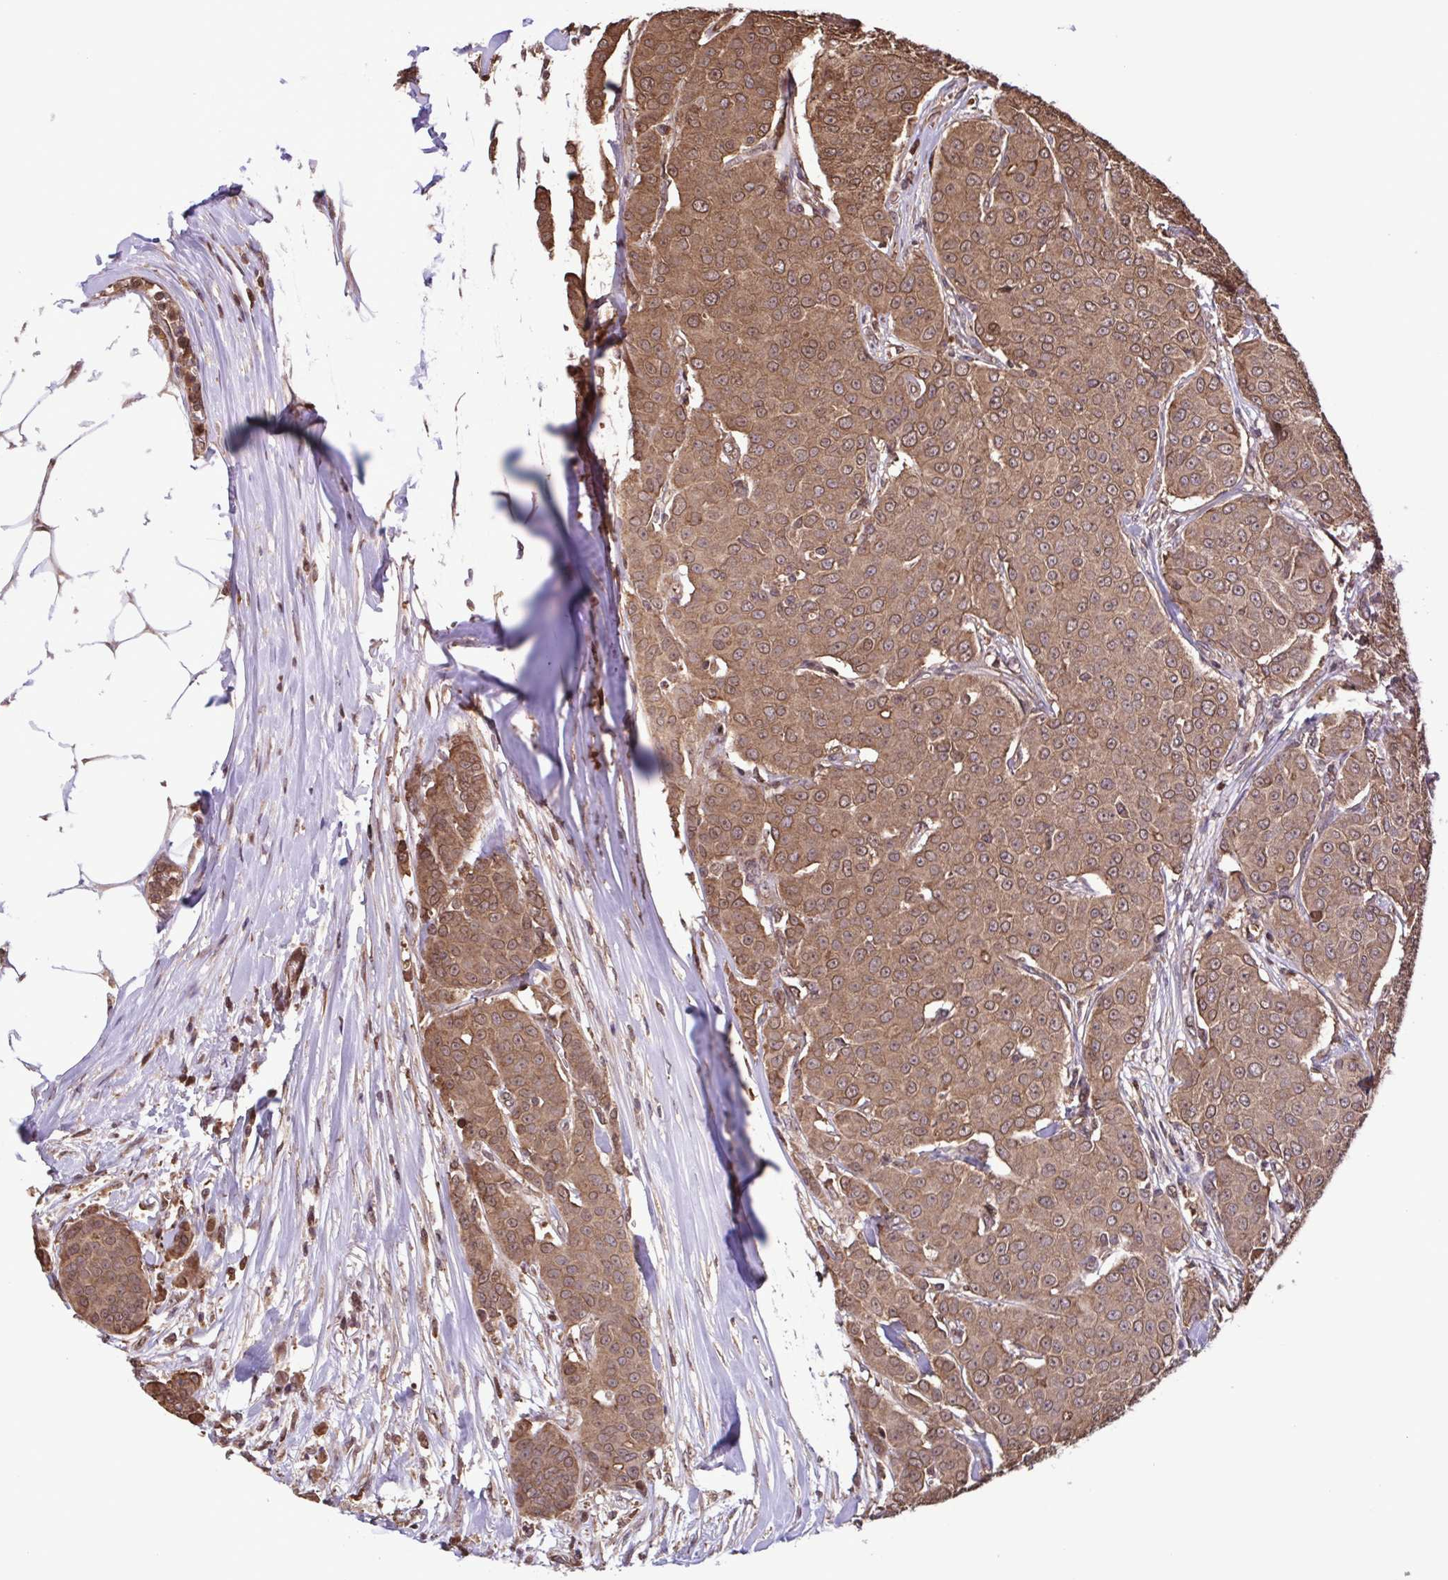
{"staining": {"intensity": "moderate", "quantity": ">75%", "location": "cytoplasmic/membranous,nuclear"}, "tissue": "breast cancer", "cell_type": "Tumor cells", "image_type": "cancer", "snomed": [{"axis": "morphology", "description": "Duct carcinoma"}, {"axis": "topography", "description": "Breast"}], "caption": "Protein staining of breast invasive ductal carcinoma tissue demonstrates moderate cytoplasmic/membranous and nuclear staining in about >75% of tumor cells. Nuclei are stained in blue.", "gene": "SEC63", "patient": {"sex": "female", "age": 91}}